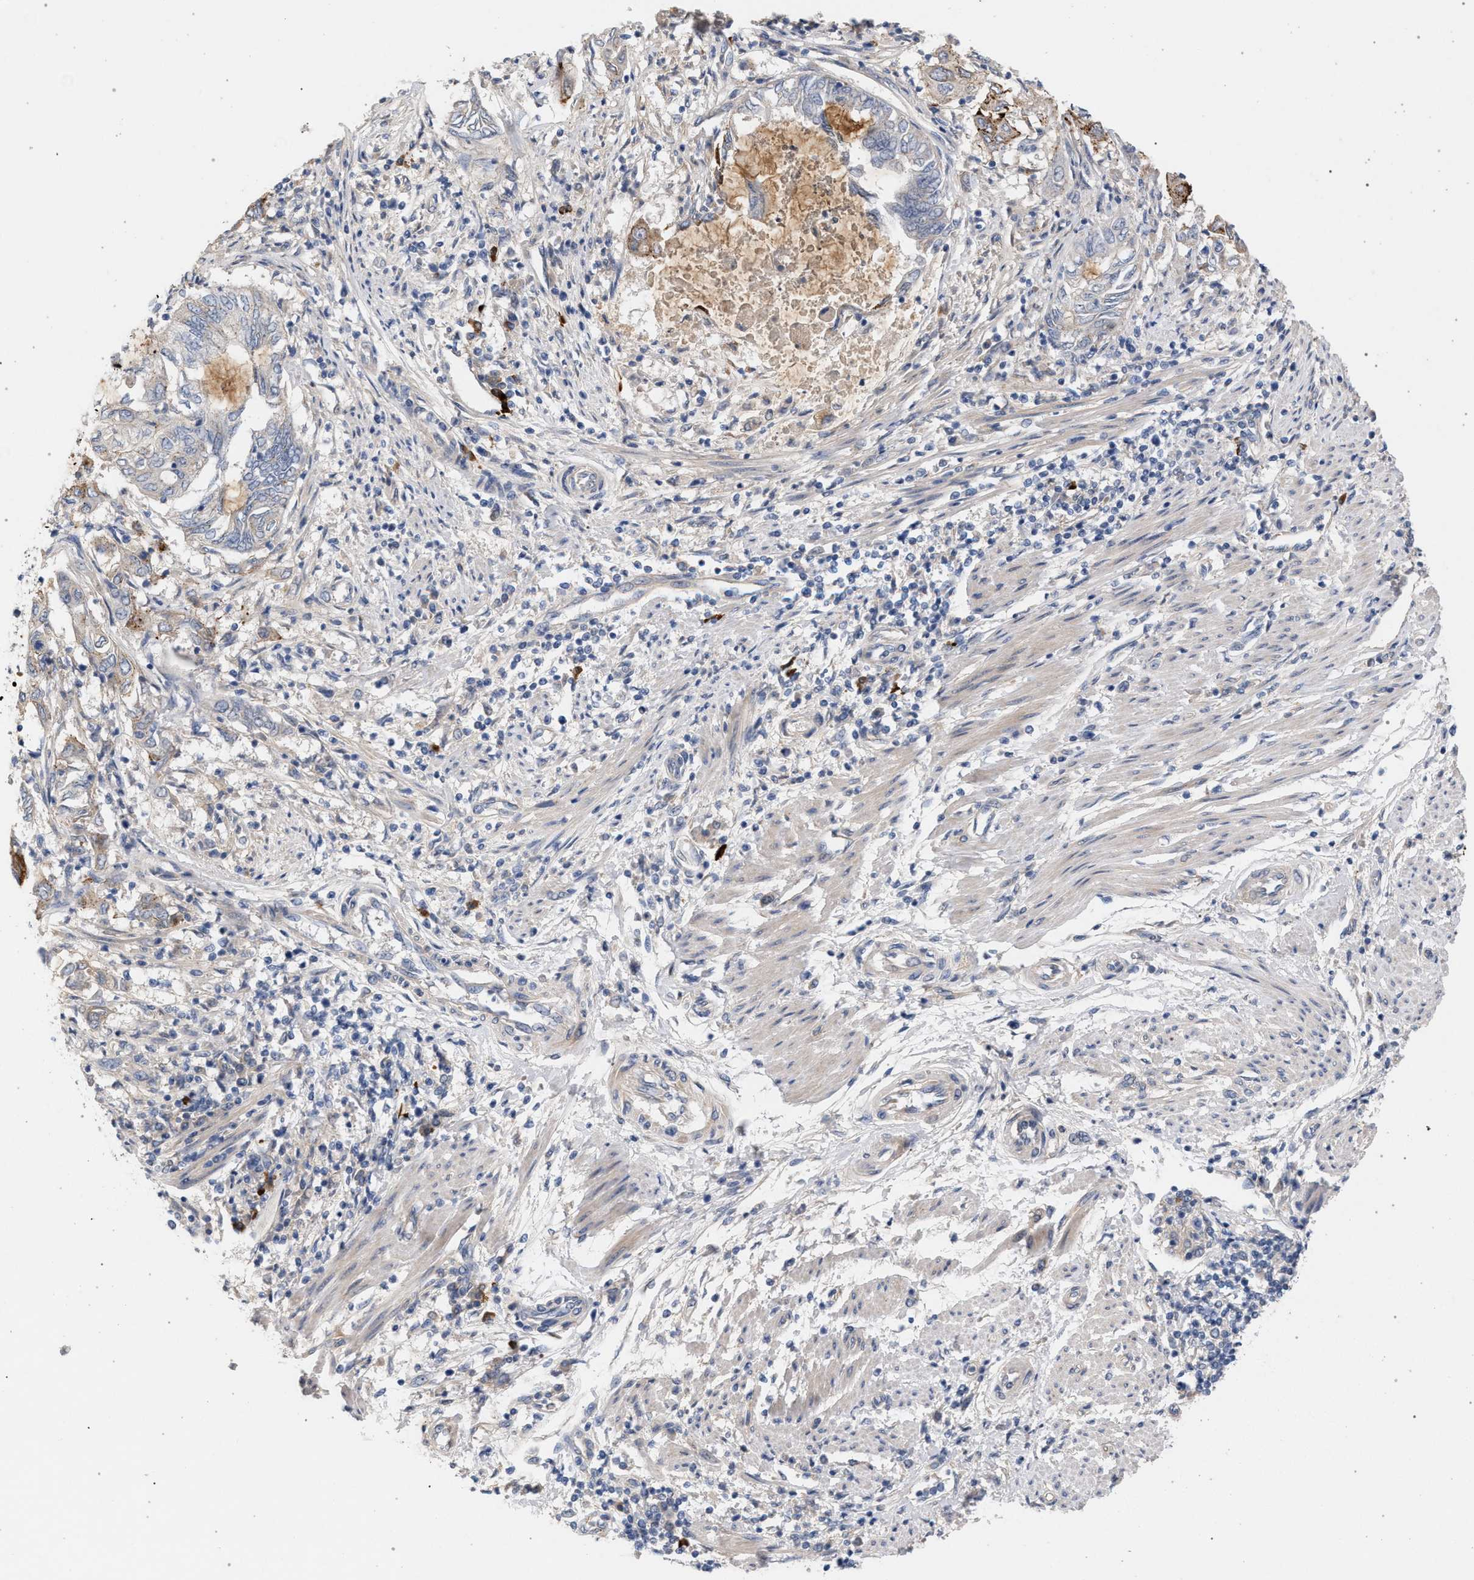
{"staining": {"intensity": "weak", "quantity": "<25%", "location": "cytoplasmic/membranous"}, "tissue": "endometrial cancer", "cell_type": "Tumor cells", "image_type": "cancer", "snomed": [{"axis": "morphology", "description": "Adenocarcinoma, NOS"}, {"axis": "topography", "description": "Uterus"}, {"axis": "topography", "description": "Endometrium"}], "caption": "An image of endometrial cancer (adenocarcinoma) stained for a protein shows no brown staining in tumor cells.", "gene": "MAMDC2", "patient": {"sex": "female", "age": 70}}